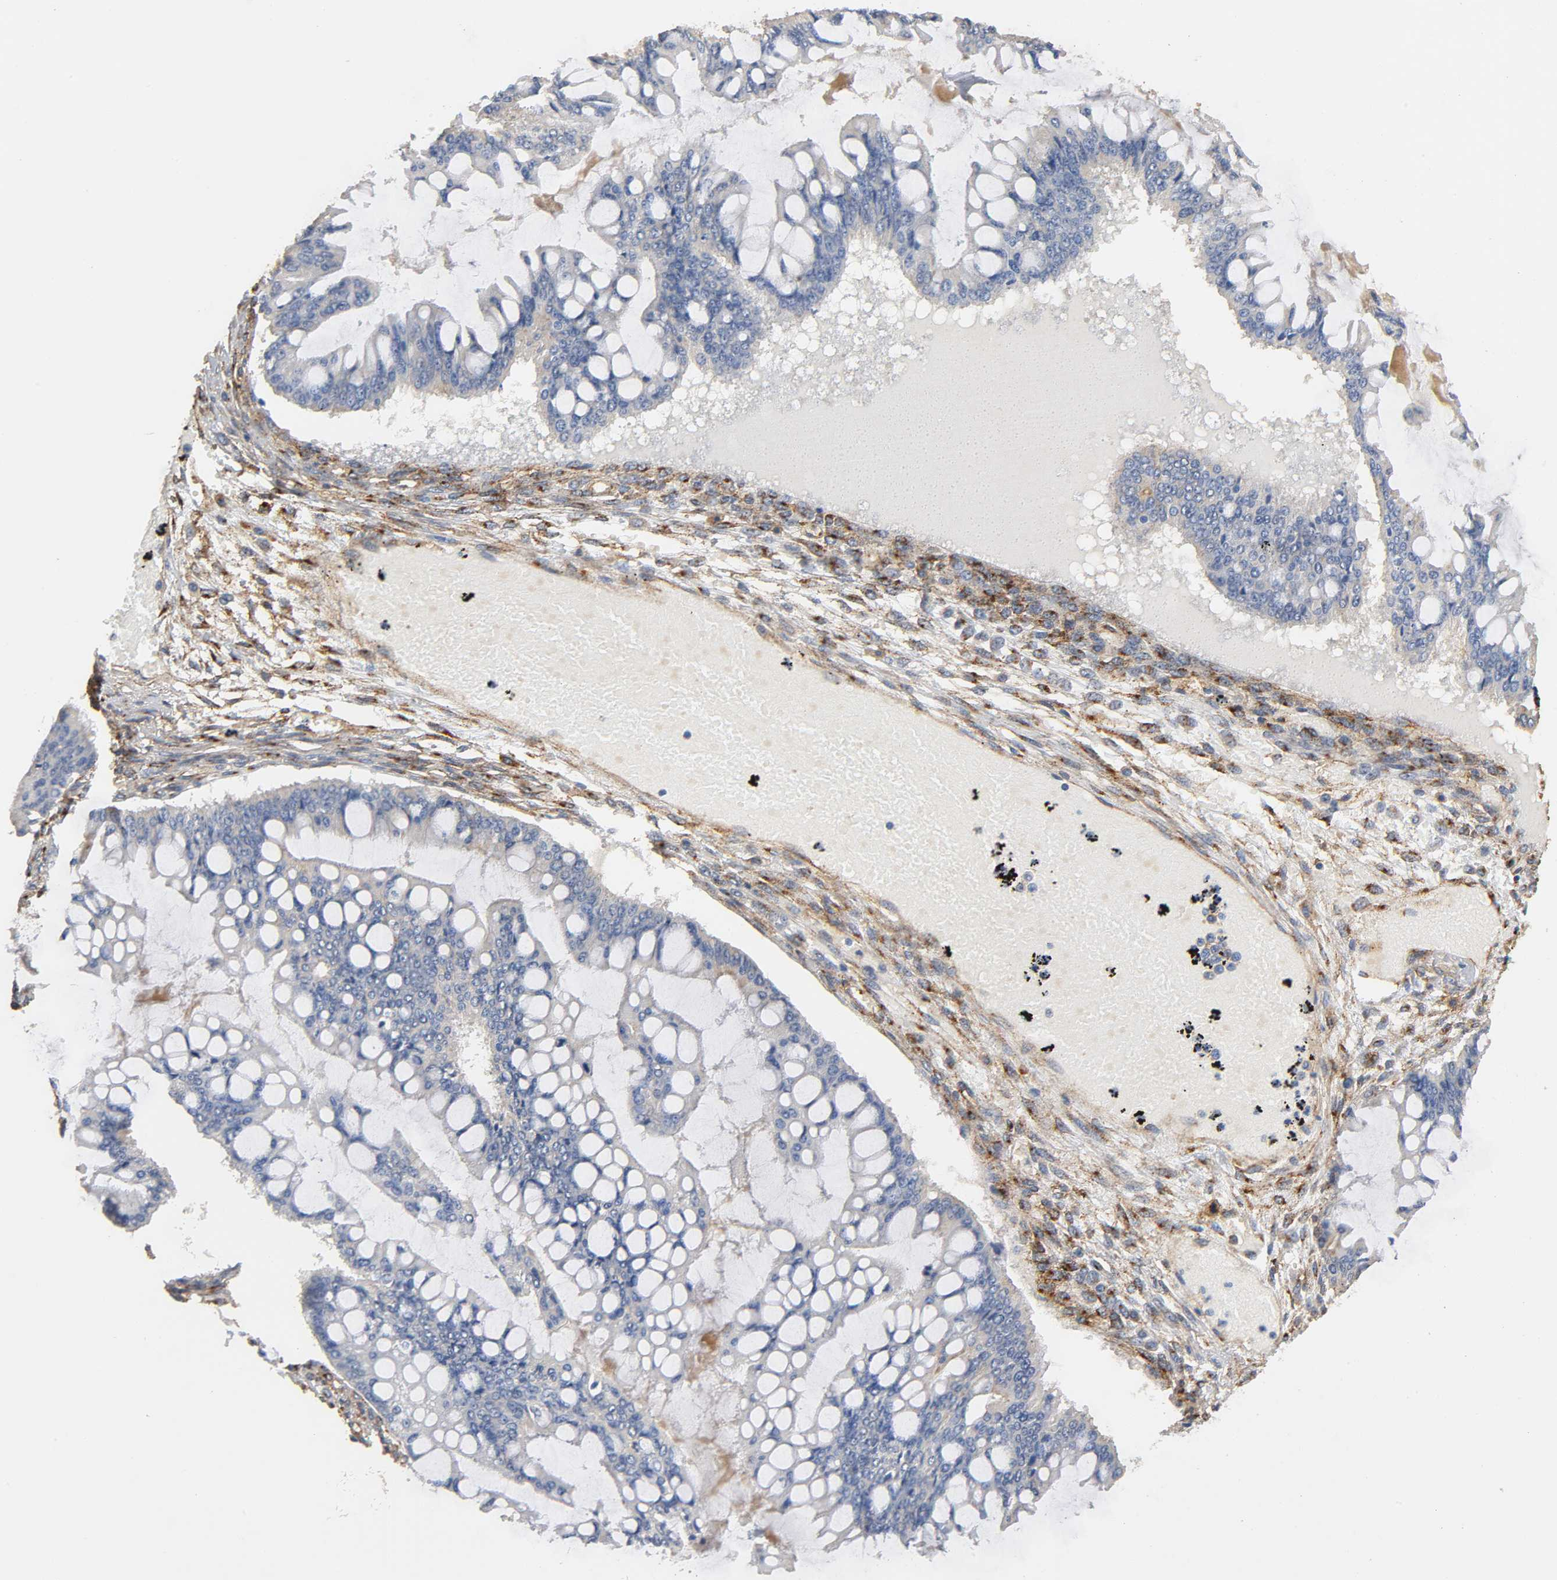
{"staining": {"intensity": "negative", "quantity": "none", "location": "none"}, "tissue": "ovarian cancer", "cell_type": "Tumor cells", "image_type": "cancer", "snomed": [{"axis": "morphology", "description": "Cystadenocarcinoma, mucinous, NOS"}, {"axis": "topography", "description": "Ovary"}], "caption": "Tumor cells show no significant positivity in ovarian cancer (mucinous cystadenocarcinoma).", "gene": "IFITM3", "patient": {"sex": "female", "age": 73}}